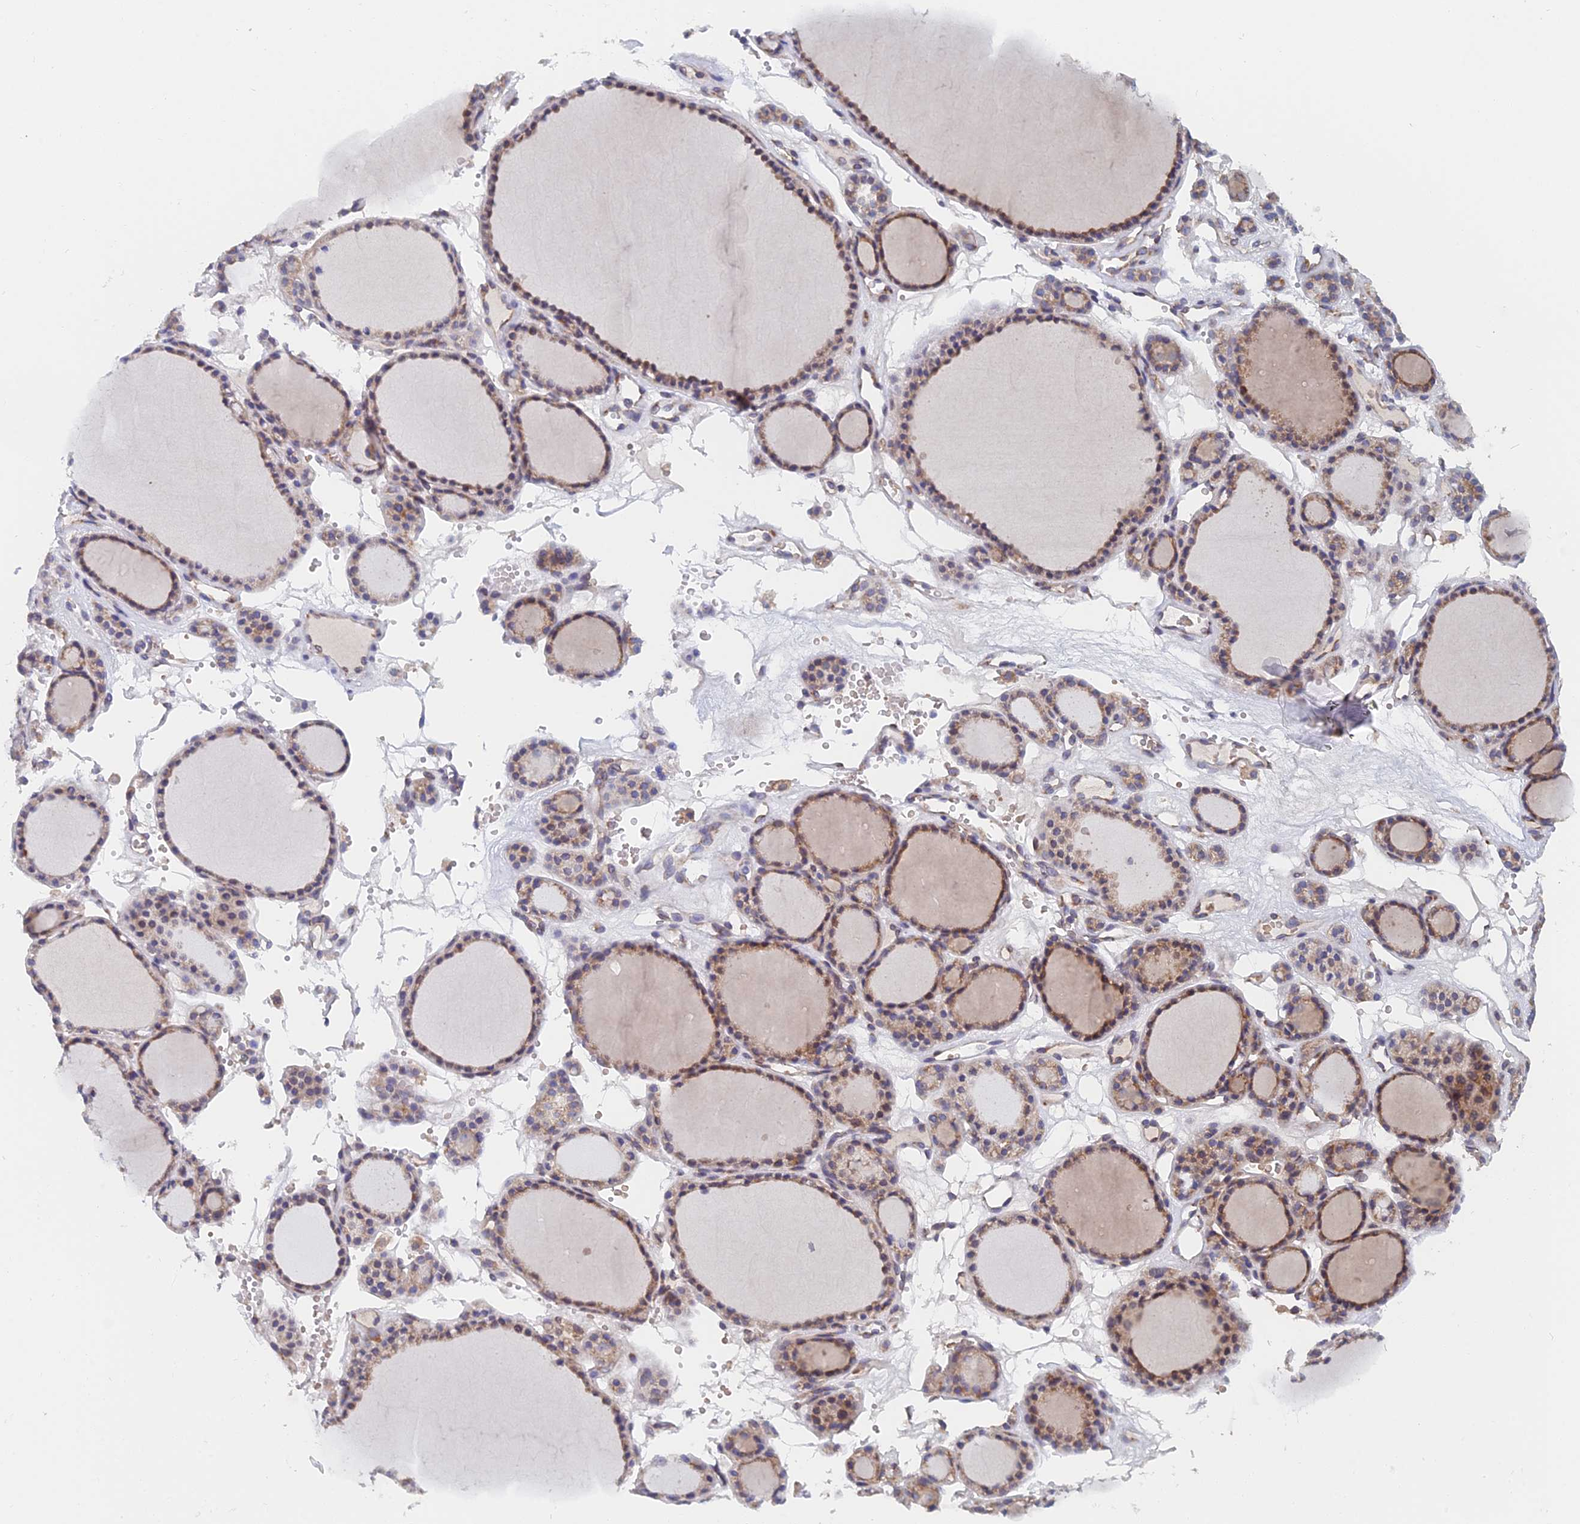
{"staining": {"intensity": "weak", "quantity": ">75%", "location": "cytoplasmic/membranous"}, "tissue": "thyroid gland", "cell_type": "Glandular cells", "image_type": "normal", "snomed": [{"axis": "morphology", "description": "Normal tissue, NOS"}, {"axis": "topography", "description": "Thyroid gland"}], "caption": "The immunohistochemical stain highlights weak cytoplasmic/membranous positivity in glandular cells of benign thyroid gland.", "gene": "ELOF1", "patient": {"sex": "female", "age": 28}}